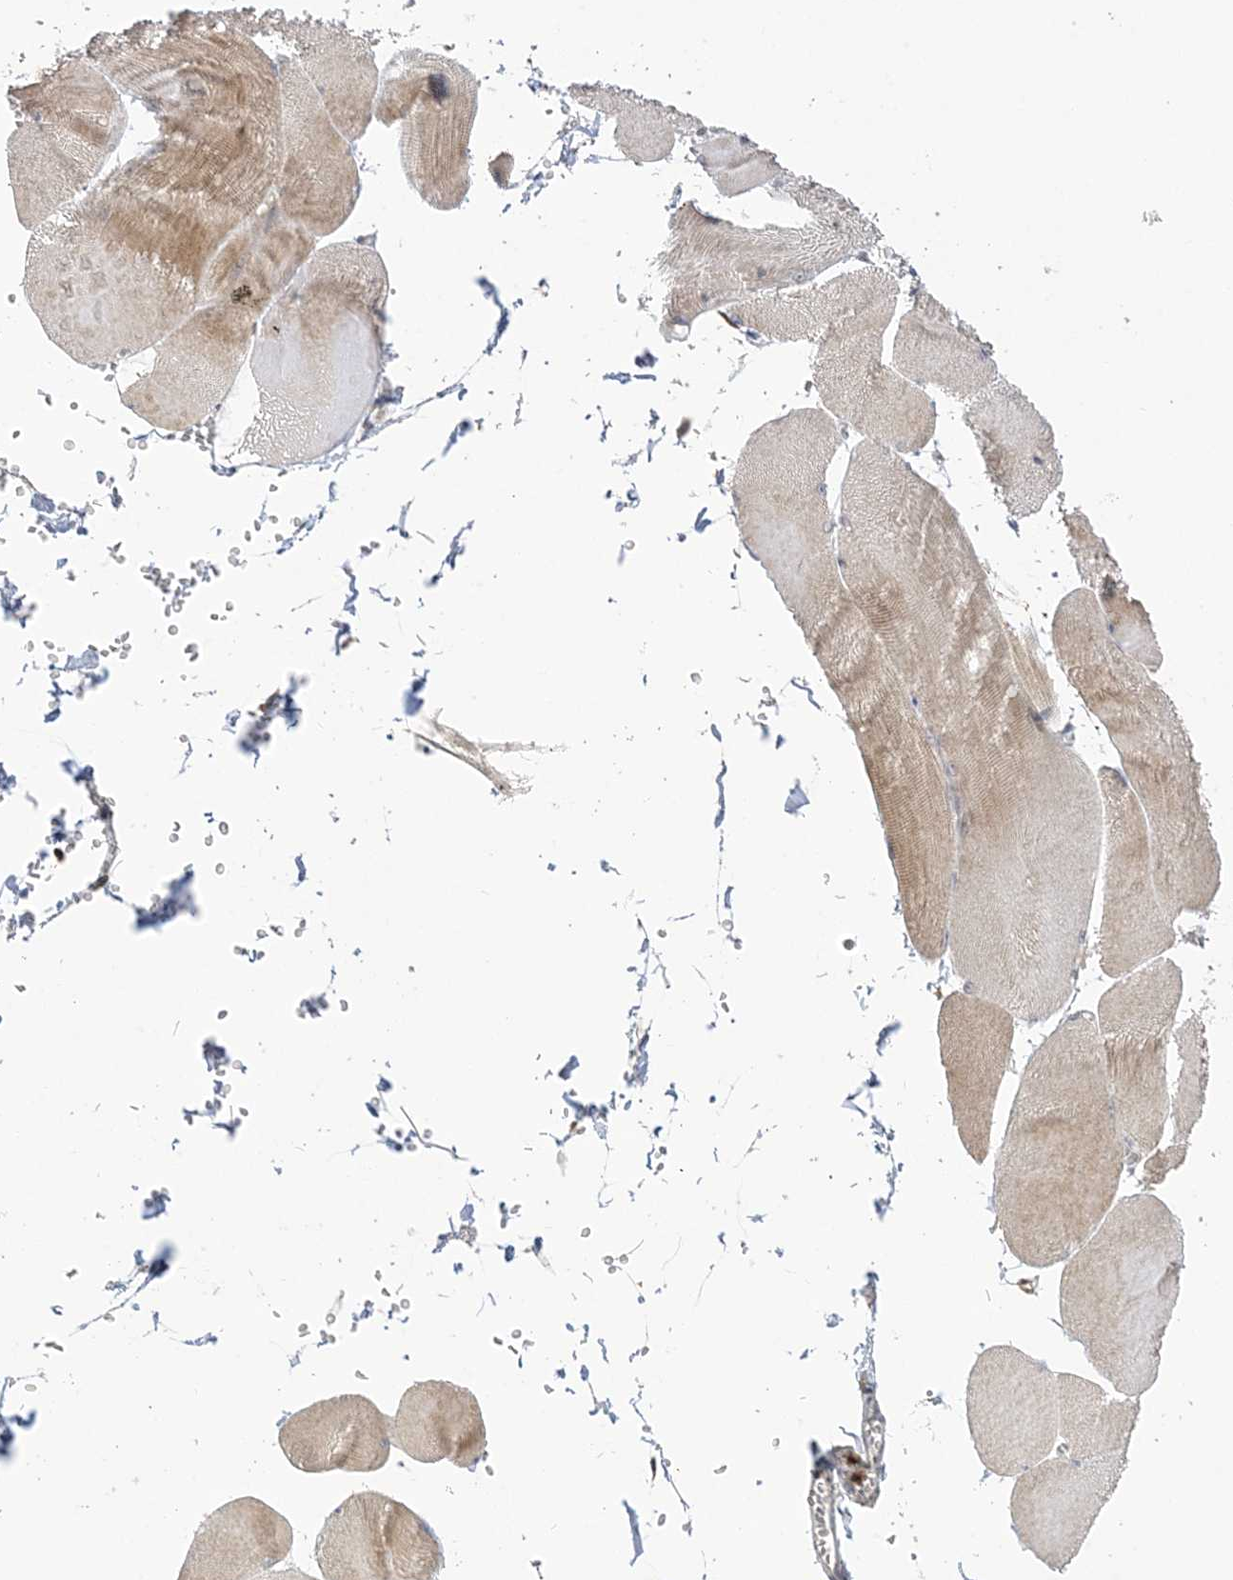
{"staining": {"intensity": "moderate", "quantity": ">75%", "location": "cytoplasmic/membranous"}, "tissue": "skeletal muscle", "cell_type": "Myocytes", "image_type": "normal", "snomed": [{"axis": "morphology", "description": "Normal tissue, NOS"}, {"axis": "morphology", "description": "Basal cell carcinoma"}, {"axis": "topography", "description": "Skeletal muscle"}], "caption": "Immunohistochemical staining of normal human skeletal muscle demonstrates >75% levels of moderate cytoplasmic/membranous protein staining in approximately >75% of myocytes.", "gene": "NAF1", "patient": {"sex": "female", "age": 64}}